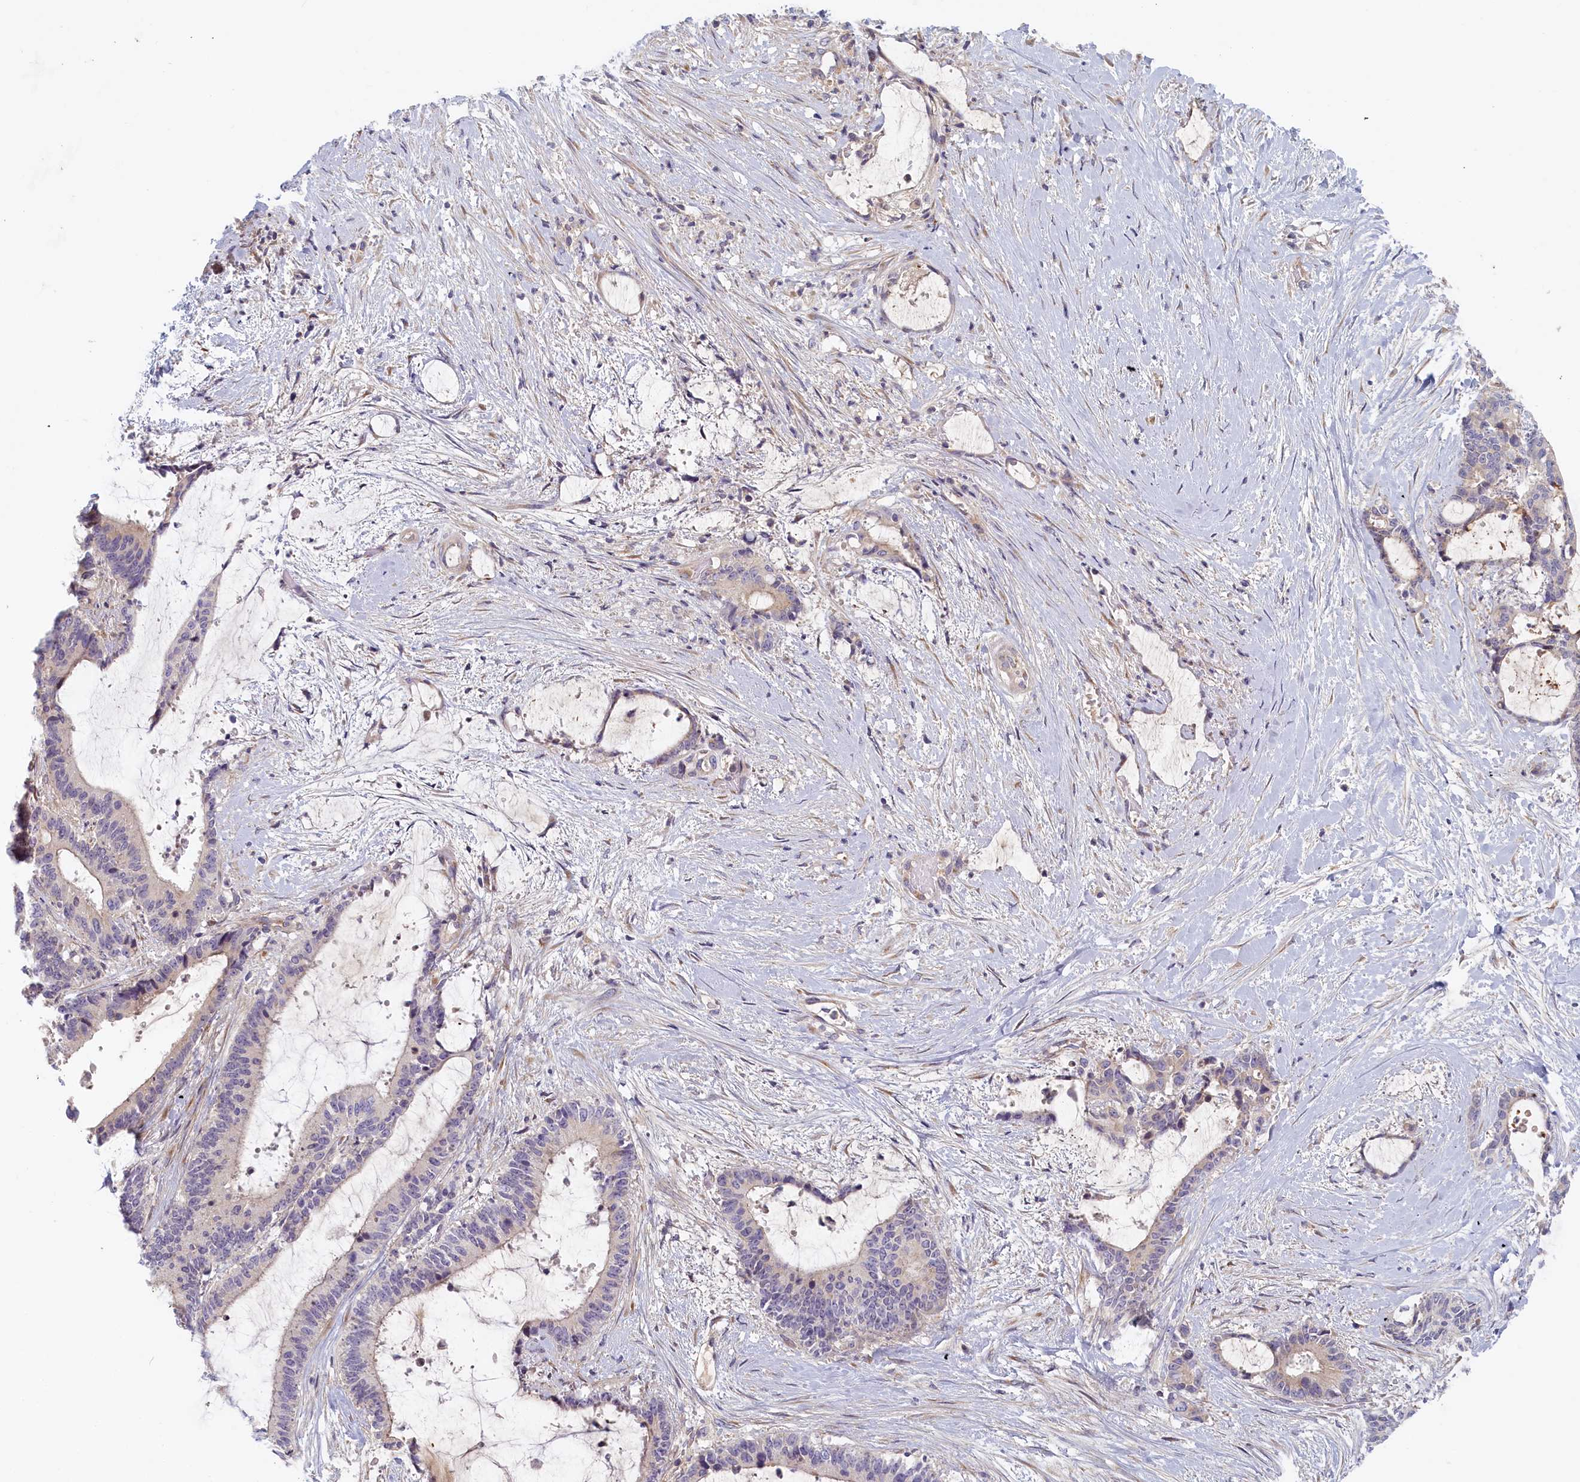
{"staining": {"intensity": "negative", "quantity": "none", "location": "none"}, "tissue": "liver cancer", "cell_type": "Tumor cells", "image_type": "cancer", "snomed": [{"axis": "morphology", "description": "Normal tissue, NOS"}, {"axis": "morphology", "description": "Cholangiocarcinoma"}, {"axis": "topography", "description": "Liver"}, {"axis": "topography", "description": "Peripheral nerve tissue"}], "caption": "This is a image of IHC staining of liver cancer, which shows no staining in tumor cells.", "gene": "STX16", "patient": {"sex": "female", "age": 73}}